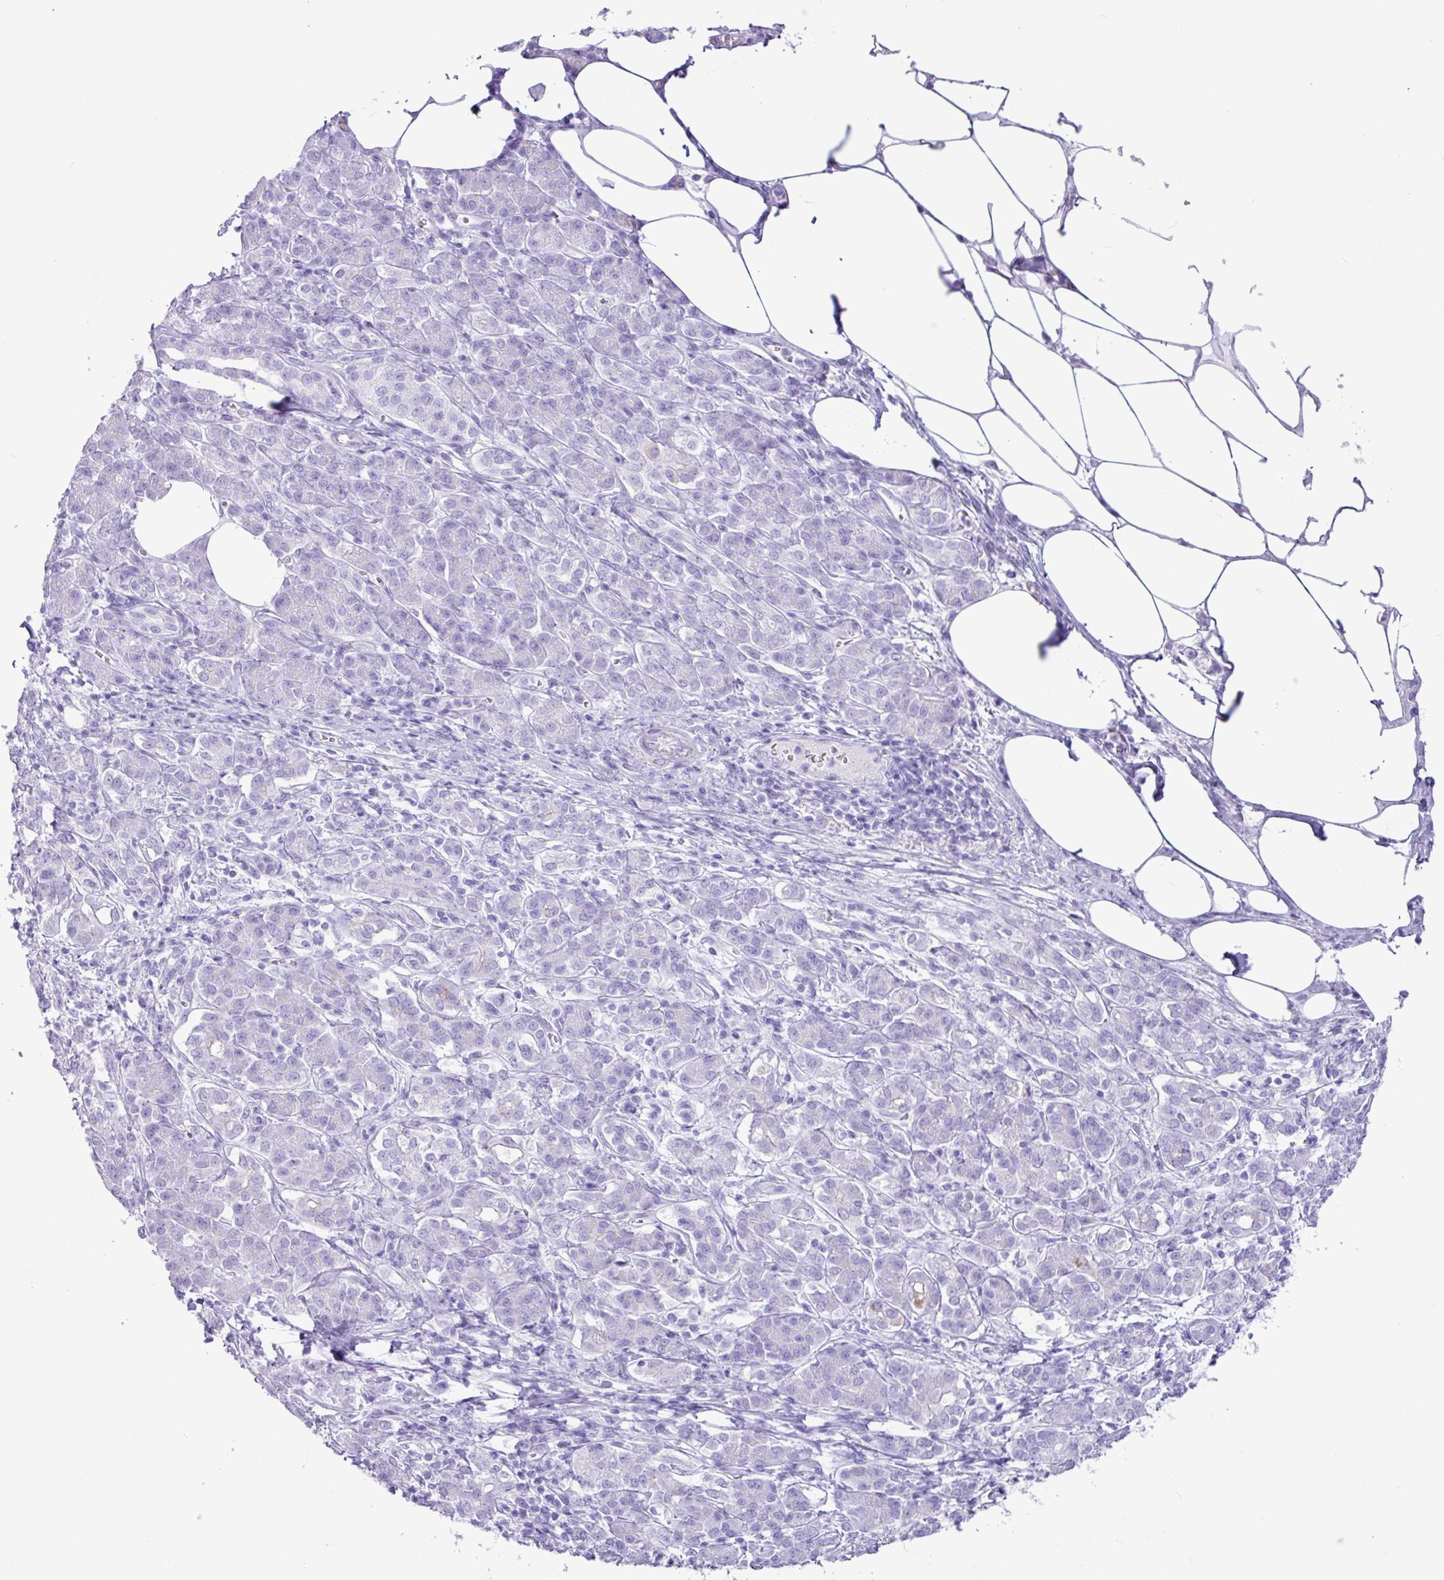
{"staining": {"intensity": "negative", "quantity": "none", "location": "none"}, "tissue": "pancreatic cancer", "cell_type": "Tumor cells", "image_type": "cancer", "snomed": [{"axis": "morphology", "description": "Adenocarcinoma, NOS"}, {"axis": "topography", "description": "Pancreas"}], "caption": "This is an immunohistochemistry (IHC) image of human pancreatic adenocarcinoma. There is no staining in tumor cells.", "gene": "CKMT2", "patient": {"sex": "male", "age": 63}}